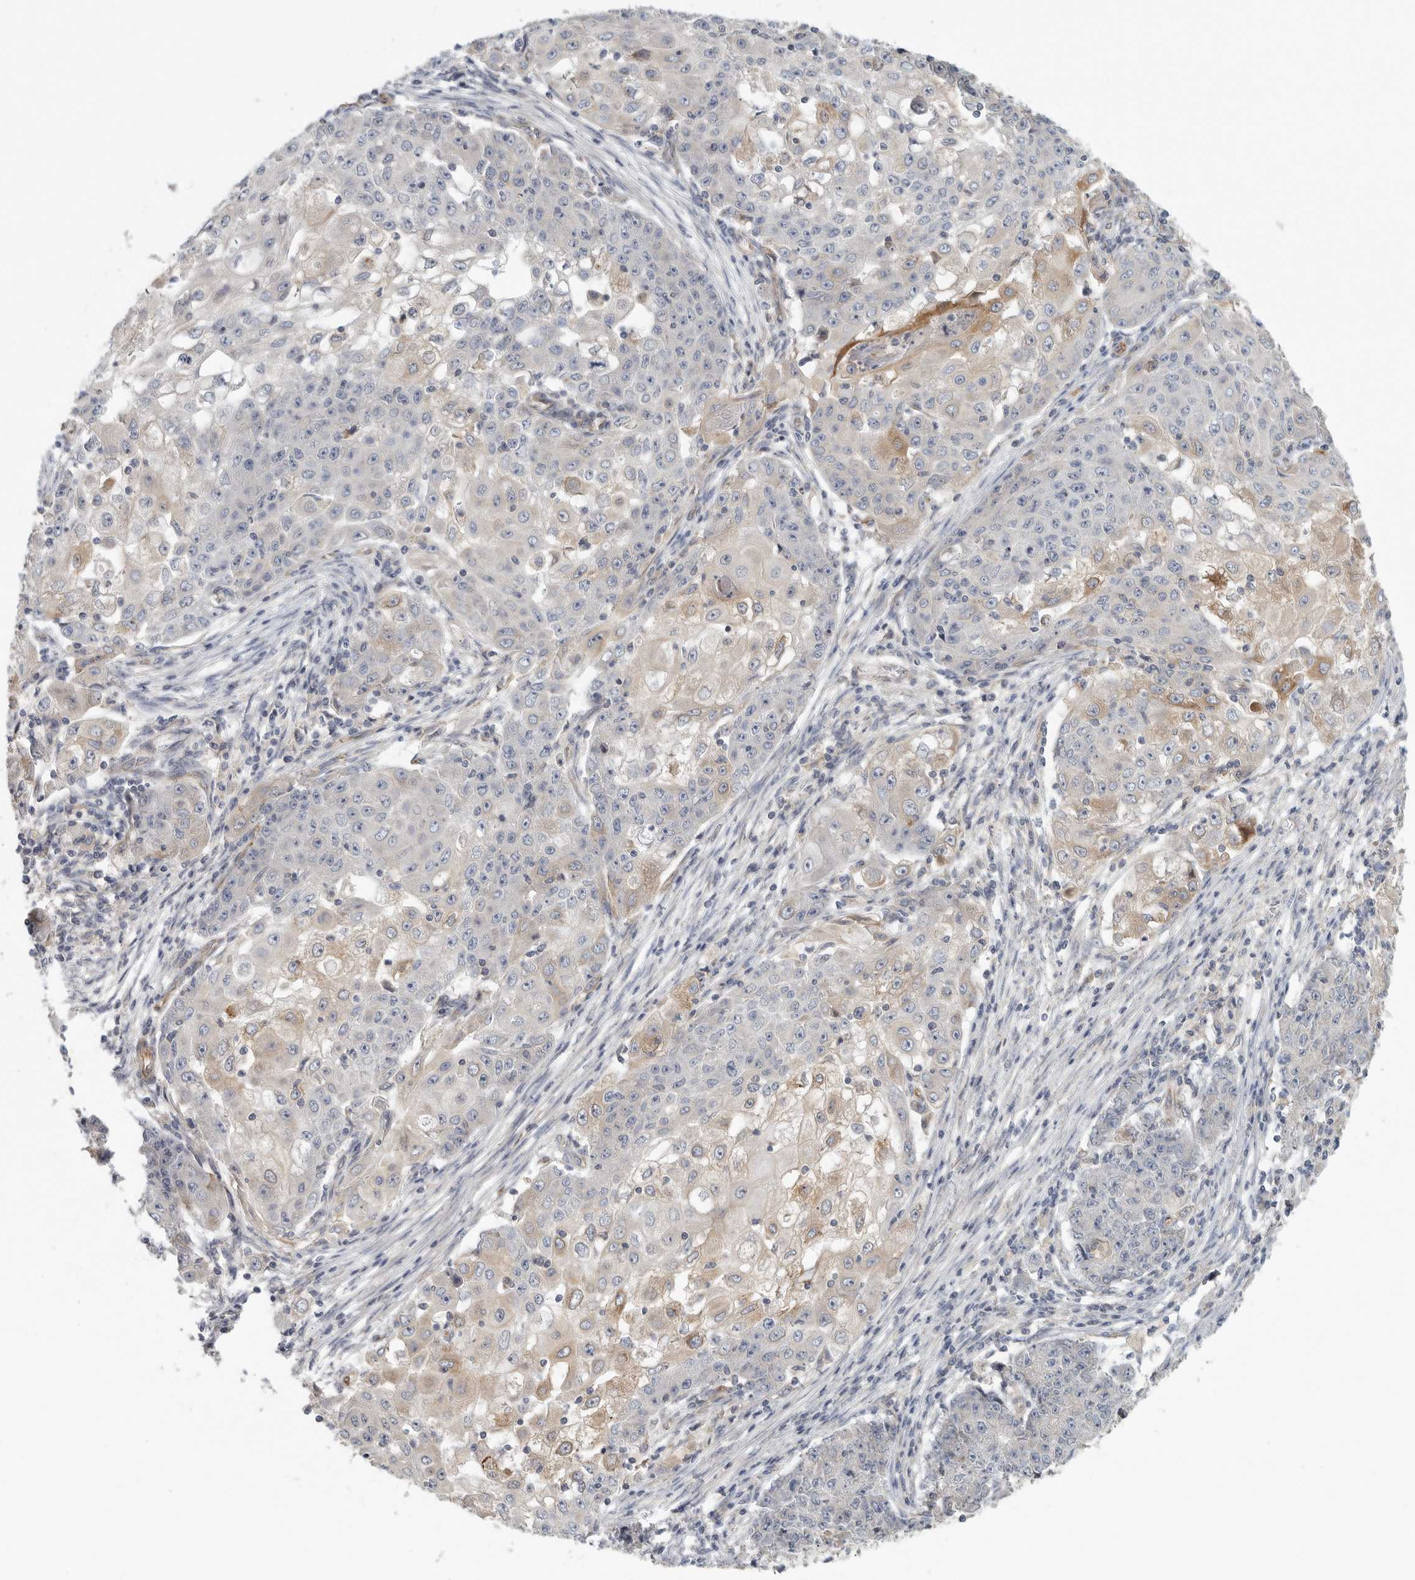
{"staining": {"intensity": "moderate", "quantity": "<25%", "location": "cytoplasmic/membranous"}, "tissue": "ovarian cancer", "cell_type": "Tumor cells", "image_type": "cancer", "snomed": [{"axis": "morphology", "description": "Carcinoma, endometroid"}, {"axis": "topography", "description": "Ovary"}], "caption": "Ovarian cancer (endometroid carcinoma) was stained to show a protein in brown. There is low levels of moderate cytoplasmic/membranous expression in approximately <25% of tumor cells.", "gene": "BCAP29", "patient": {"sex": "female", "age": 42}}